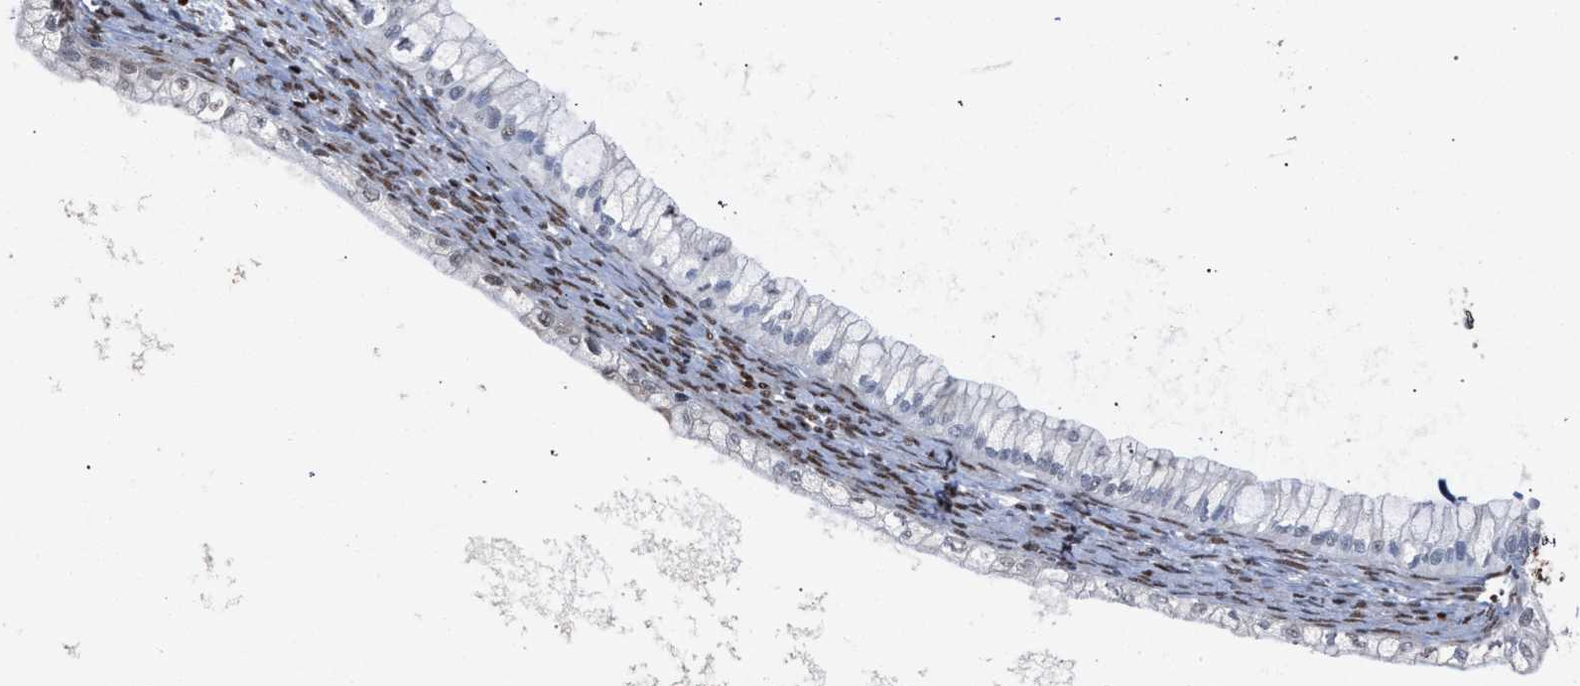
{"staining": {"intensity": "negative", "quantity": "none", "location": "none"}, "tissue": "ovarian cancer", "cell_type": "Tumor cells", "image_type": "cancer", "snomed": [{"axis": "morphology", "description": "Cystadenocarcinoma, mucinous, NOS"}, {"axis": "topography", "description": "Ovary"}], "caption": "Immunohistochemistry (IHC) photomicrograph of human ovarian cancer stained for a protein (brown), which shows no positivity in tumor cells.", "gene": "TP53BP1", "patient": {"sex": "female", "age": 57}}